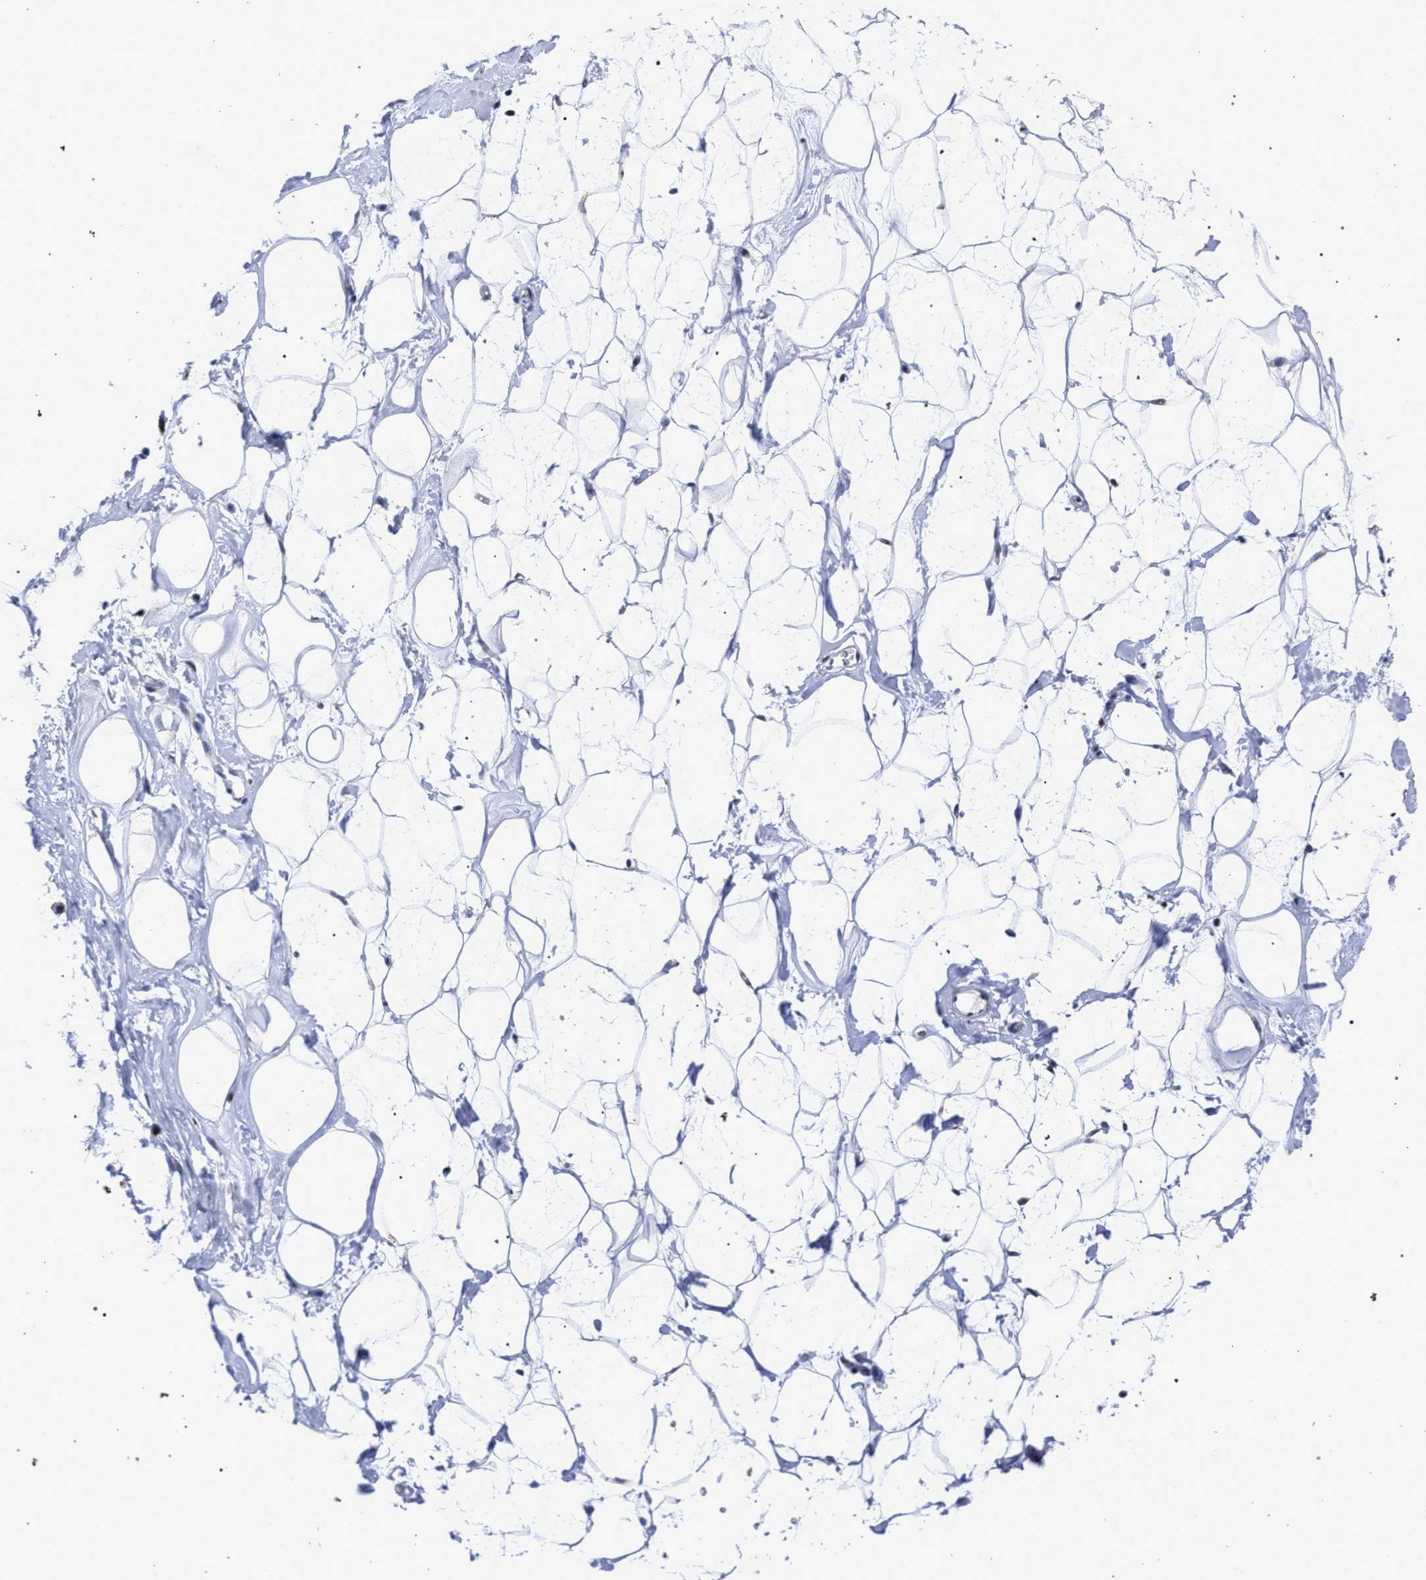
{"staining": {"intensity": "weak", "quantity": ">75%", "location": "cytoplasmic/membranous"}, "tissue": "adipose tissue", "cell_type": "Adipocytes", "image_type": "normal", "snomed": [{"axis": "morphology", "description": "Normal tissue, NOS"}, {"axis": "morphology", "description": "Fibrosis, NOS"}, {"axis": "topography", "description": "Breast"}, {"axis": "topography", "description": "Adipose tissue"}], "caption": "Adipocytes demonstrate low levels of weak cytoplasmic/membranous positivity in about >75% of cells in benign adipose tissue. (IHC, brightfield microscopy, high magnification).", "gene": "GOLGA2", "patient": {"sex": "female", "age": 39}}